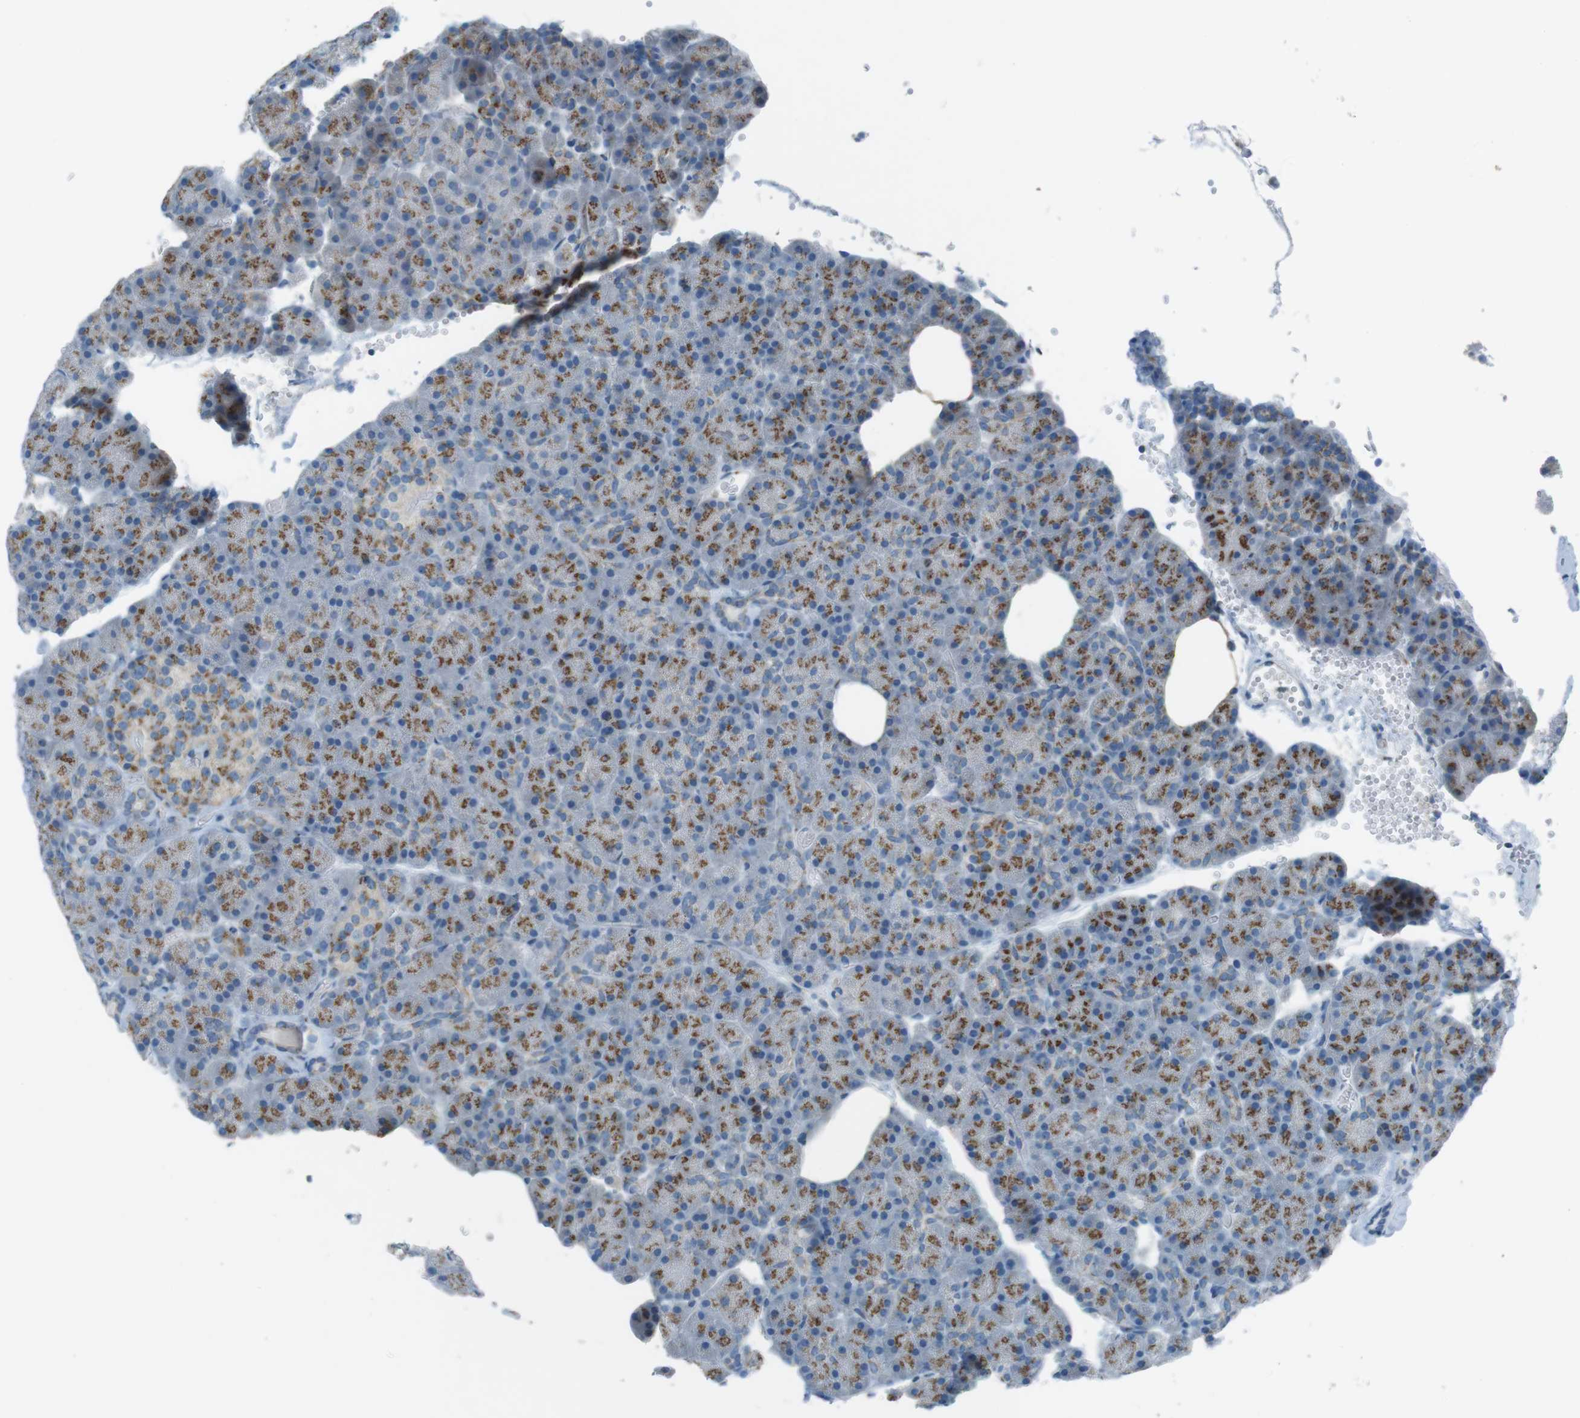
{"staining": {"intensity": "moderate", "quantity": ">75%", "location": "cytoplasmic/membranous"}, "tissue": "pancreas", "cell_type": "Exocrine glandular cells", "image_type": "normal", "snomed": [{"axis": "morphology", "description": "Normal tissue, NOS"}, {"axis": "topography", "description": "Pancreas"}], "caption": "Benign pancreas shows moderate cytoplasmic/membranous staining in about >75% of exocrine glandular cells, visualized by immunohistochemistry.", "gene": "TXNDC15", "patient": {"sex": "female", "age": 35}}